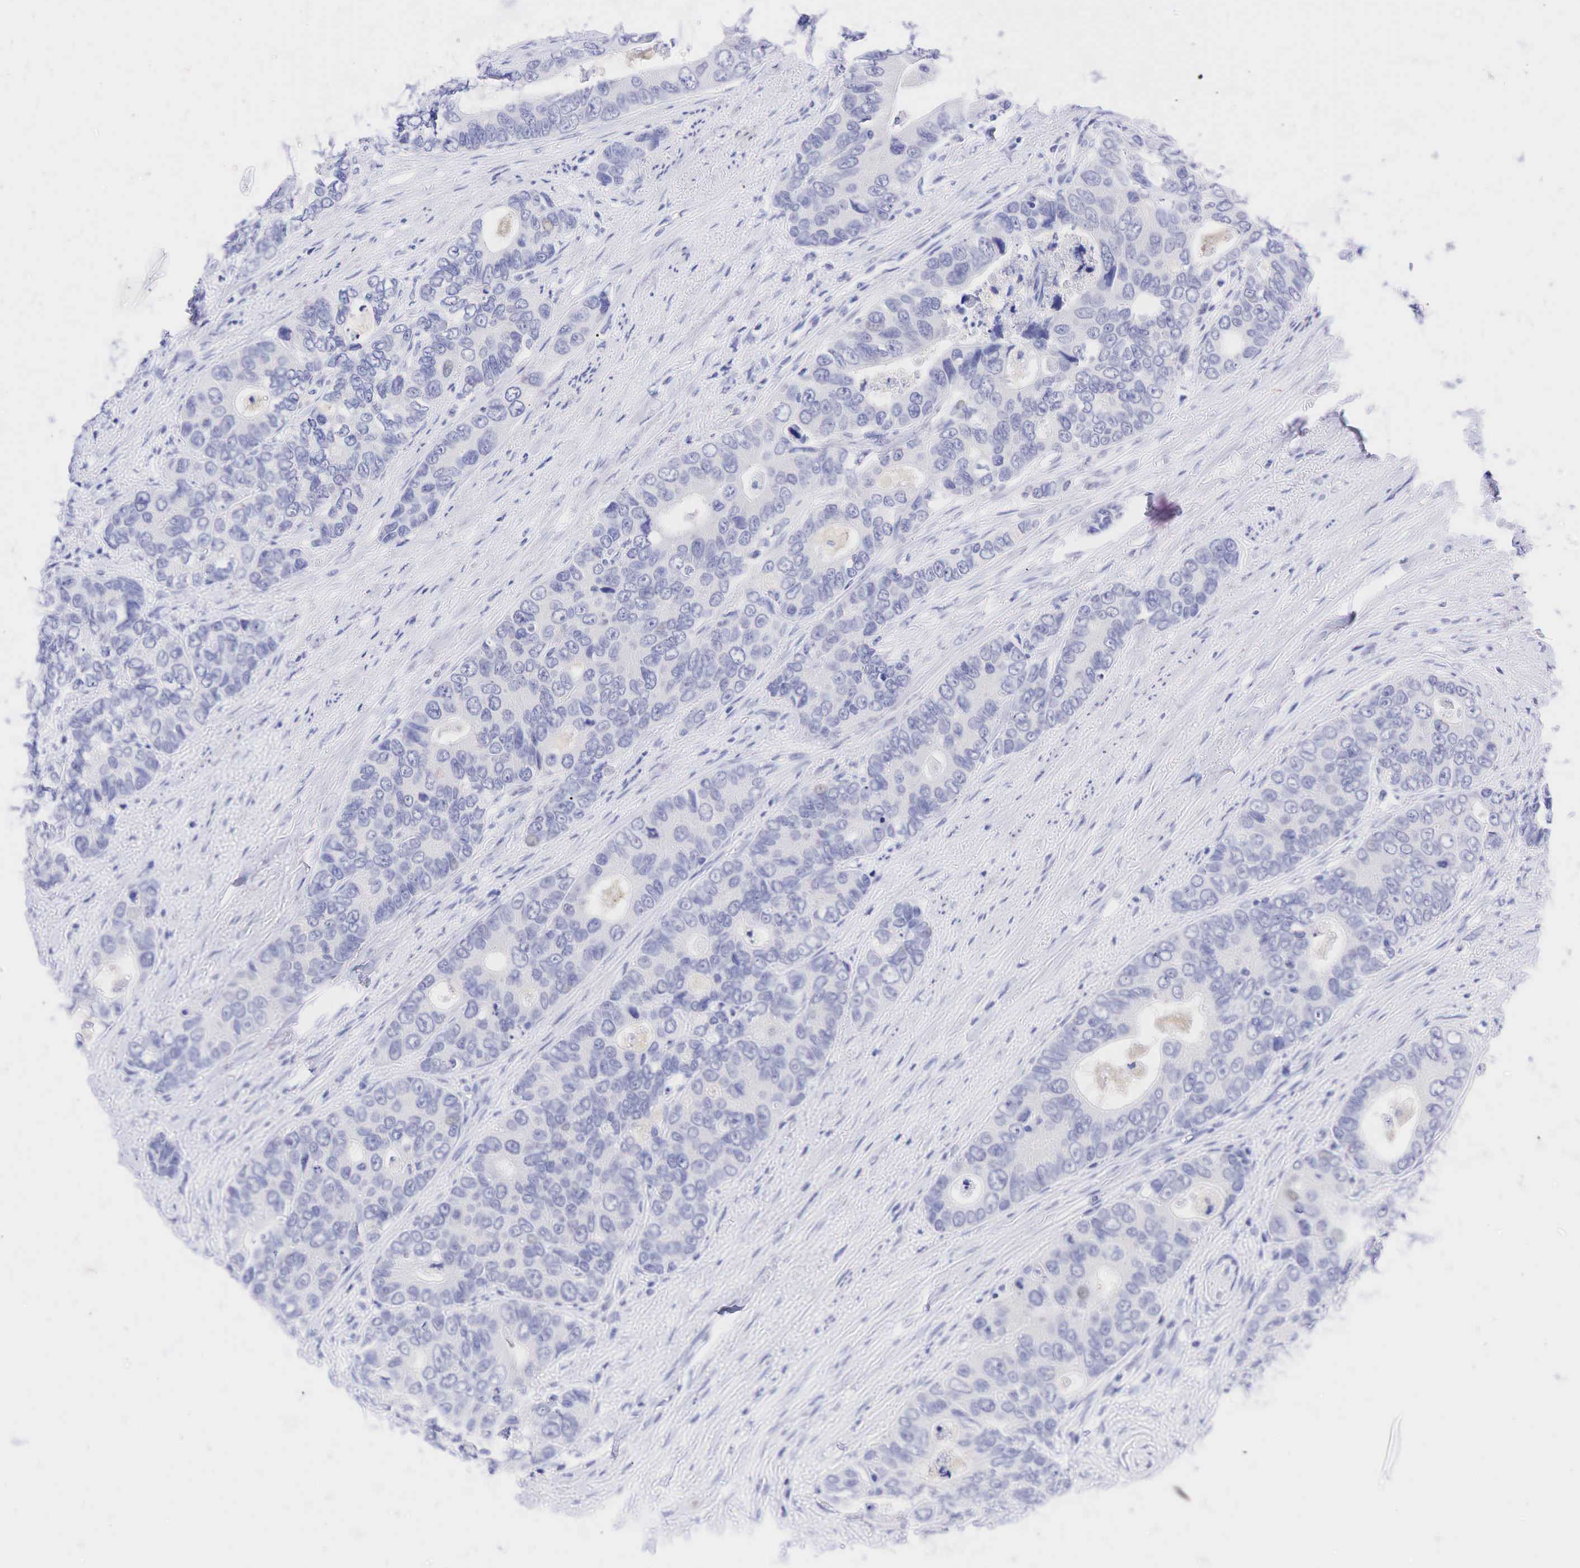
{"staining": {"intensity": "negative", "quantity": "none", "location": "none"}, "tissue": "colorectal cancer", "cell_type": "Tumor cells", "image_type": "cancer", "snomed": [{"axis": "morphology", "description": "Adenocarcinoma, NOS"}, {"axis": "topography", "description": "Rectum"}], "caption": "An immunohistochemistry image of colorectal cancer is shown. There is no staining in tumor cells of colorectal cancer.", "gene": "AR", "patient": {"sex": "female", "age": 67}}